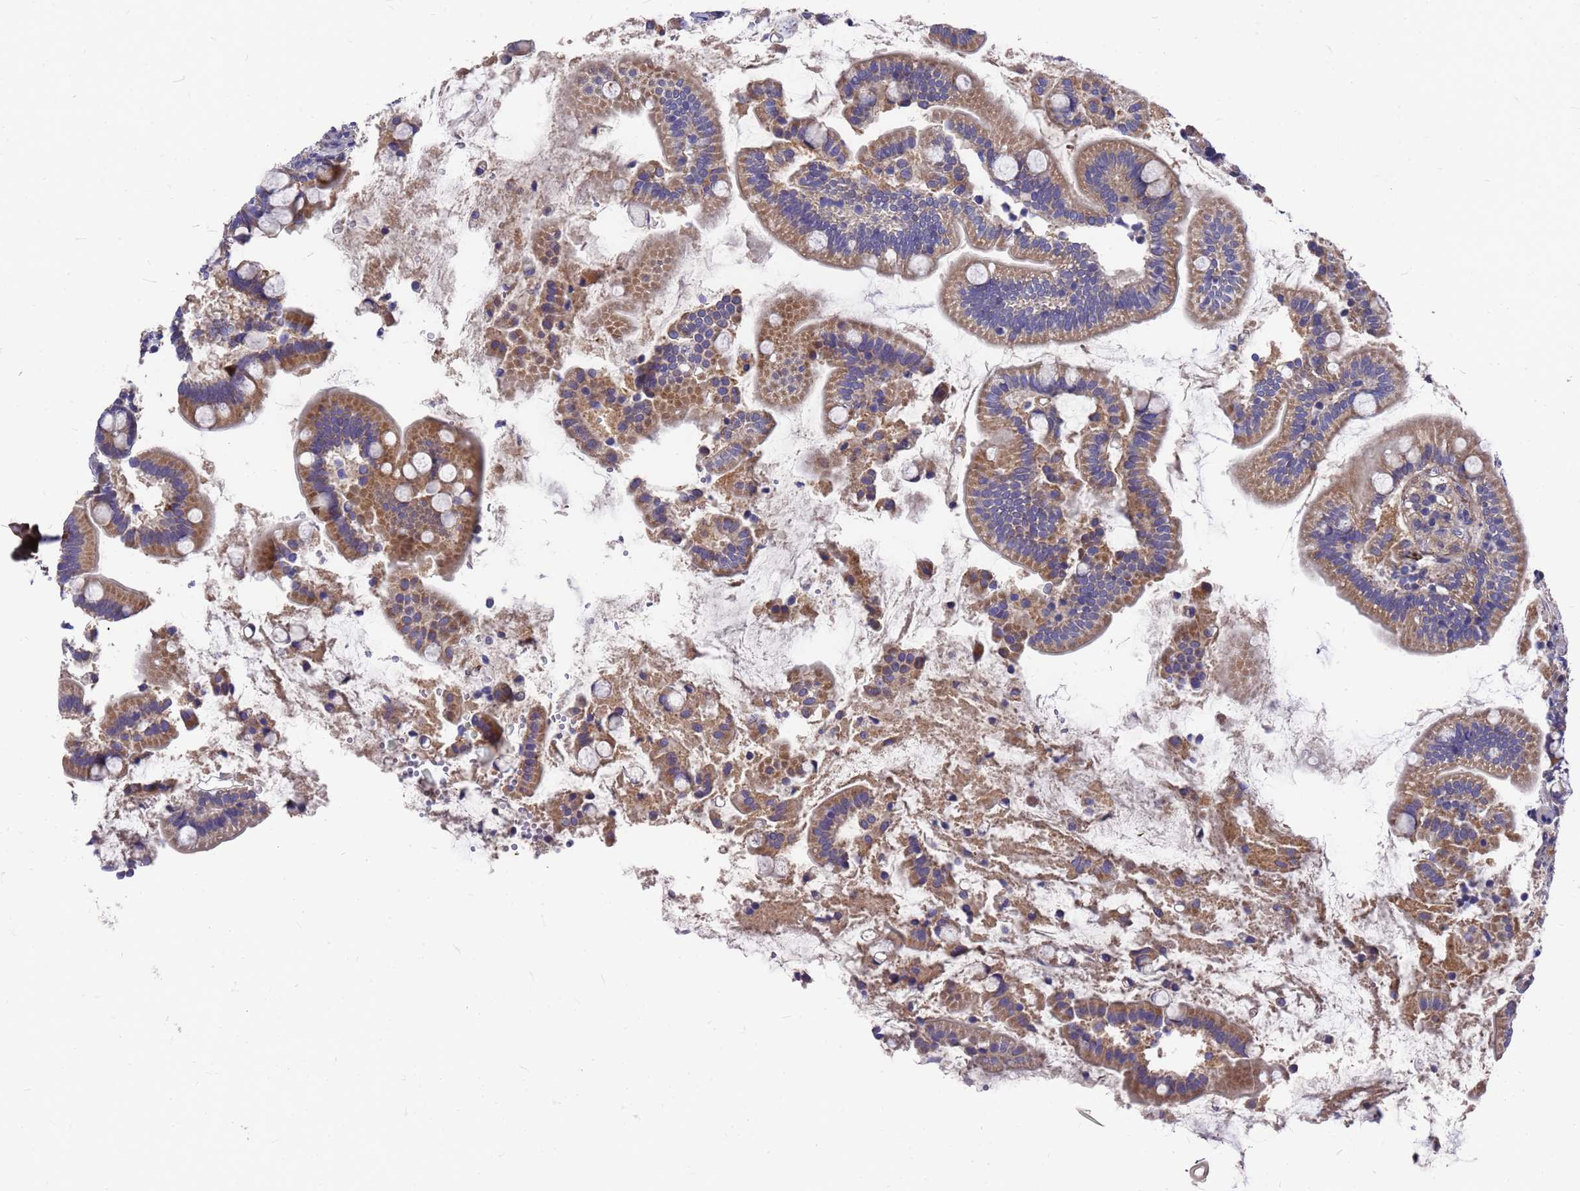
{"staining": {"intensity": "moderate", "quantity": ">75%", "location": "cytoplasmic/membranous"}, "tissue": "small intestine", "cell_type": "Glandular cells", "image_type": "normal", "snomed": [{"axis": "morphology", "description": "Normal tissue, NOS"}, {"axis": "topography", "description": "Small intestine"}], "caption": "Protein expression analysis of benign human small intestine reveals moderate cytoplasmic/membranous staining in about >75% of glandular cells. (brown staining indicates protein expression, while blue staining denotes nuclei).", "gene": "ZNF717", "patient": {"sex": "female", "age": 64}}